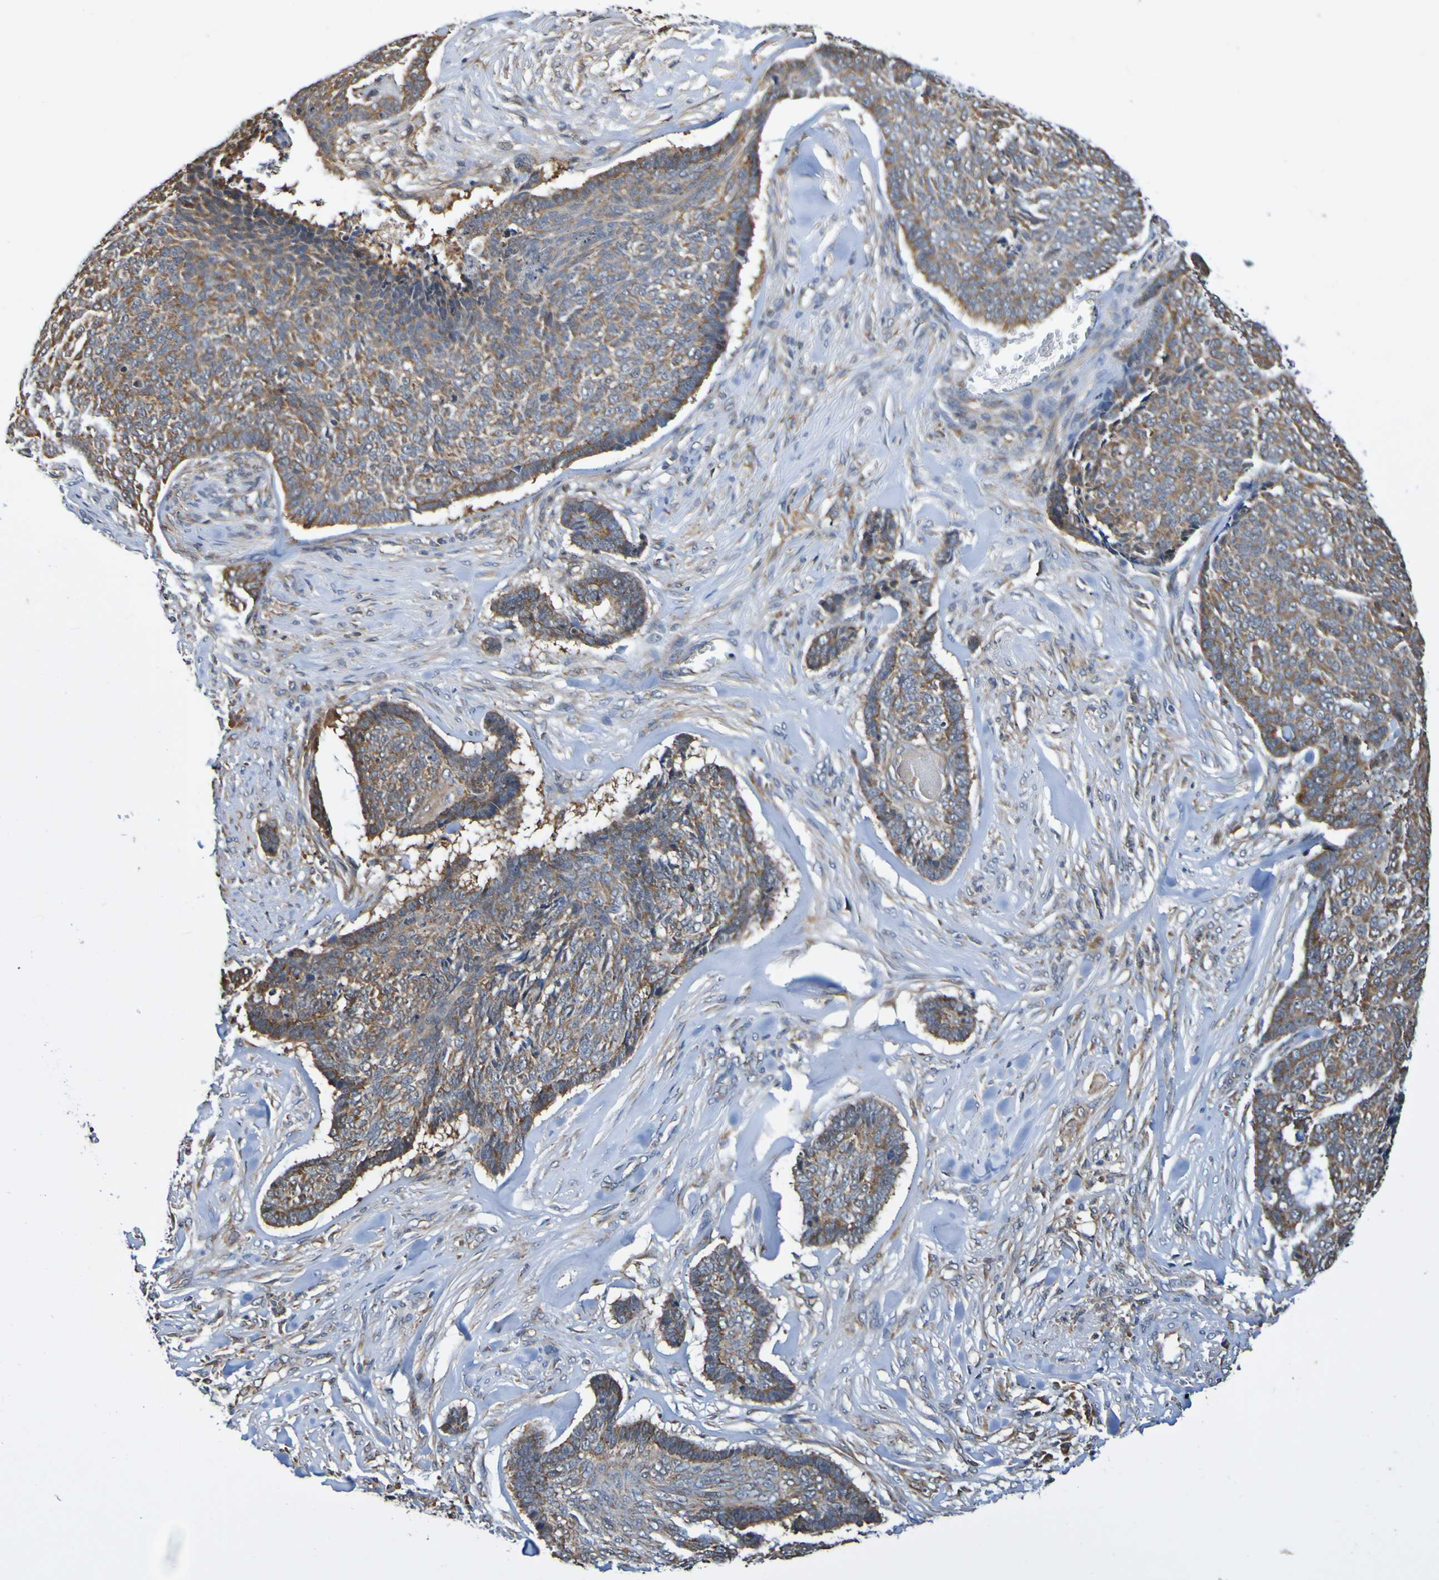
{"staining": {"intensity": "moderate", "quantity": ">75%", "location": "cytoplasmic/membranous"}, "tissue": "skin cancer", "cell_type": "Tumor cells", "image_type": "cancer", "snomed": [{"axis": "morphology", "description": "Basal cell carcinoma"}, {"axis": "topography", "description": "Skin"}], "caption": "Immunohistochemical staining of human skin cancer demonstrates moderate cytoplasmic/membranous protein positivity in approximately >75% of tumor cells.", "gene": "AXIN1", "patient": {"sex": "male", "age": 84}}